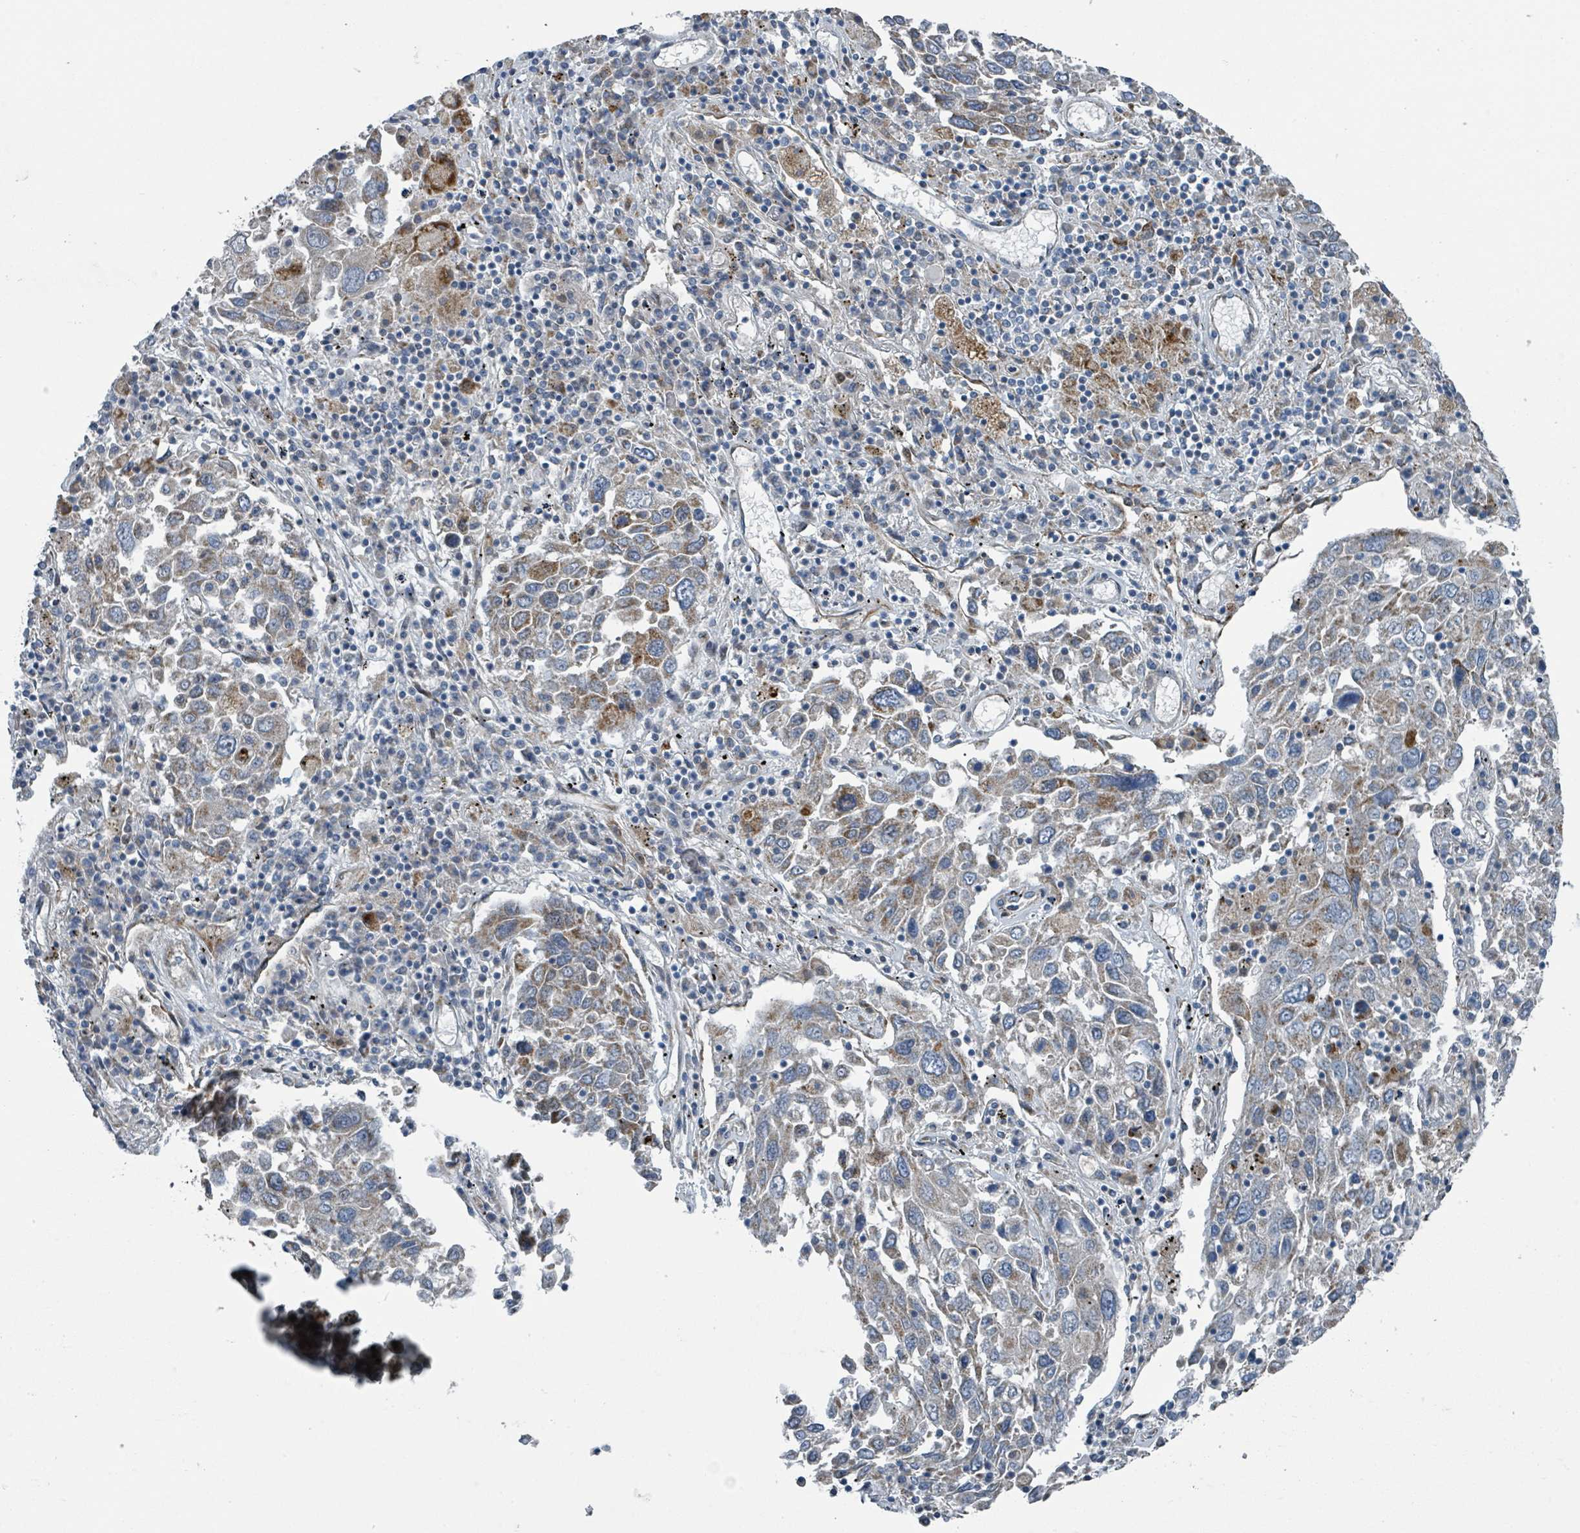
{"staining": {"intensity": "moderate", "quantity": "<25%", "location": "cytoplasmic/membranous"}, "tissue": "lung cancer", "cell_type": "Tumor cells", "image_type": "cancer", "snomed": [{"axis": "morphology", "description": "Squamous cell carcinoma, NOS"}, {"axis": "topography", "description": "Lung"}], "caption": "DAB immunohistochemical staining of lung squamous cell carcinoma exhibits moderate cytoplasmic/membranous protein staining in about <25% of tumor cells.", "gene": "DIPK2A", "patient": {"sex": "male", "age": 65}}